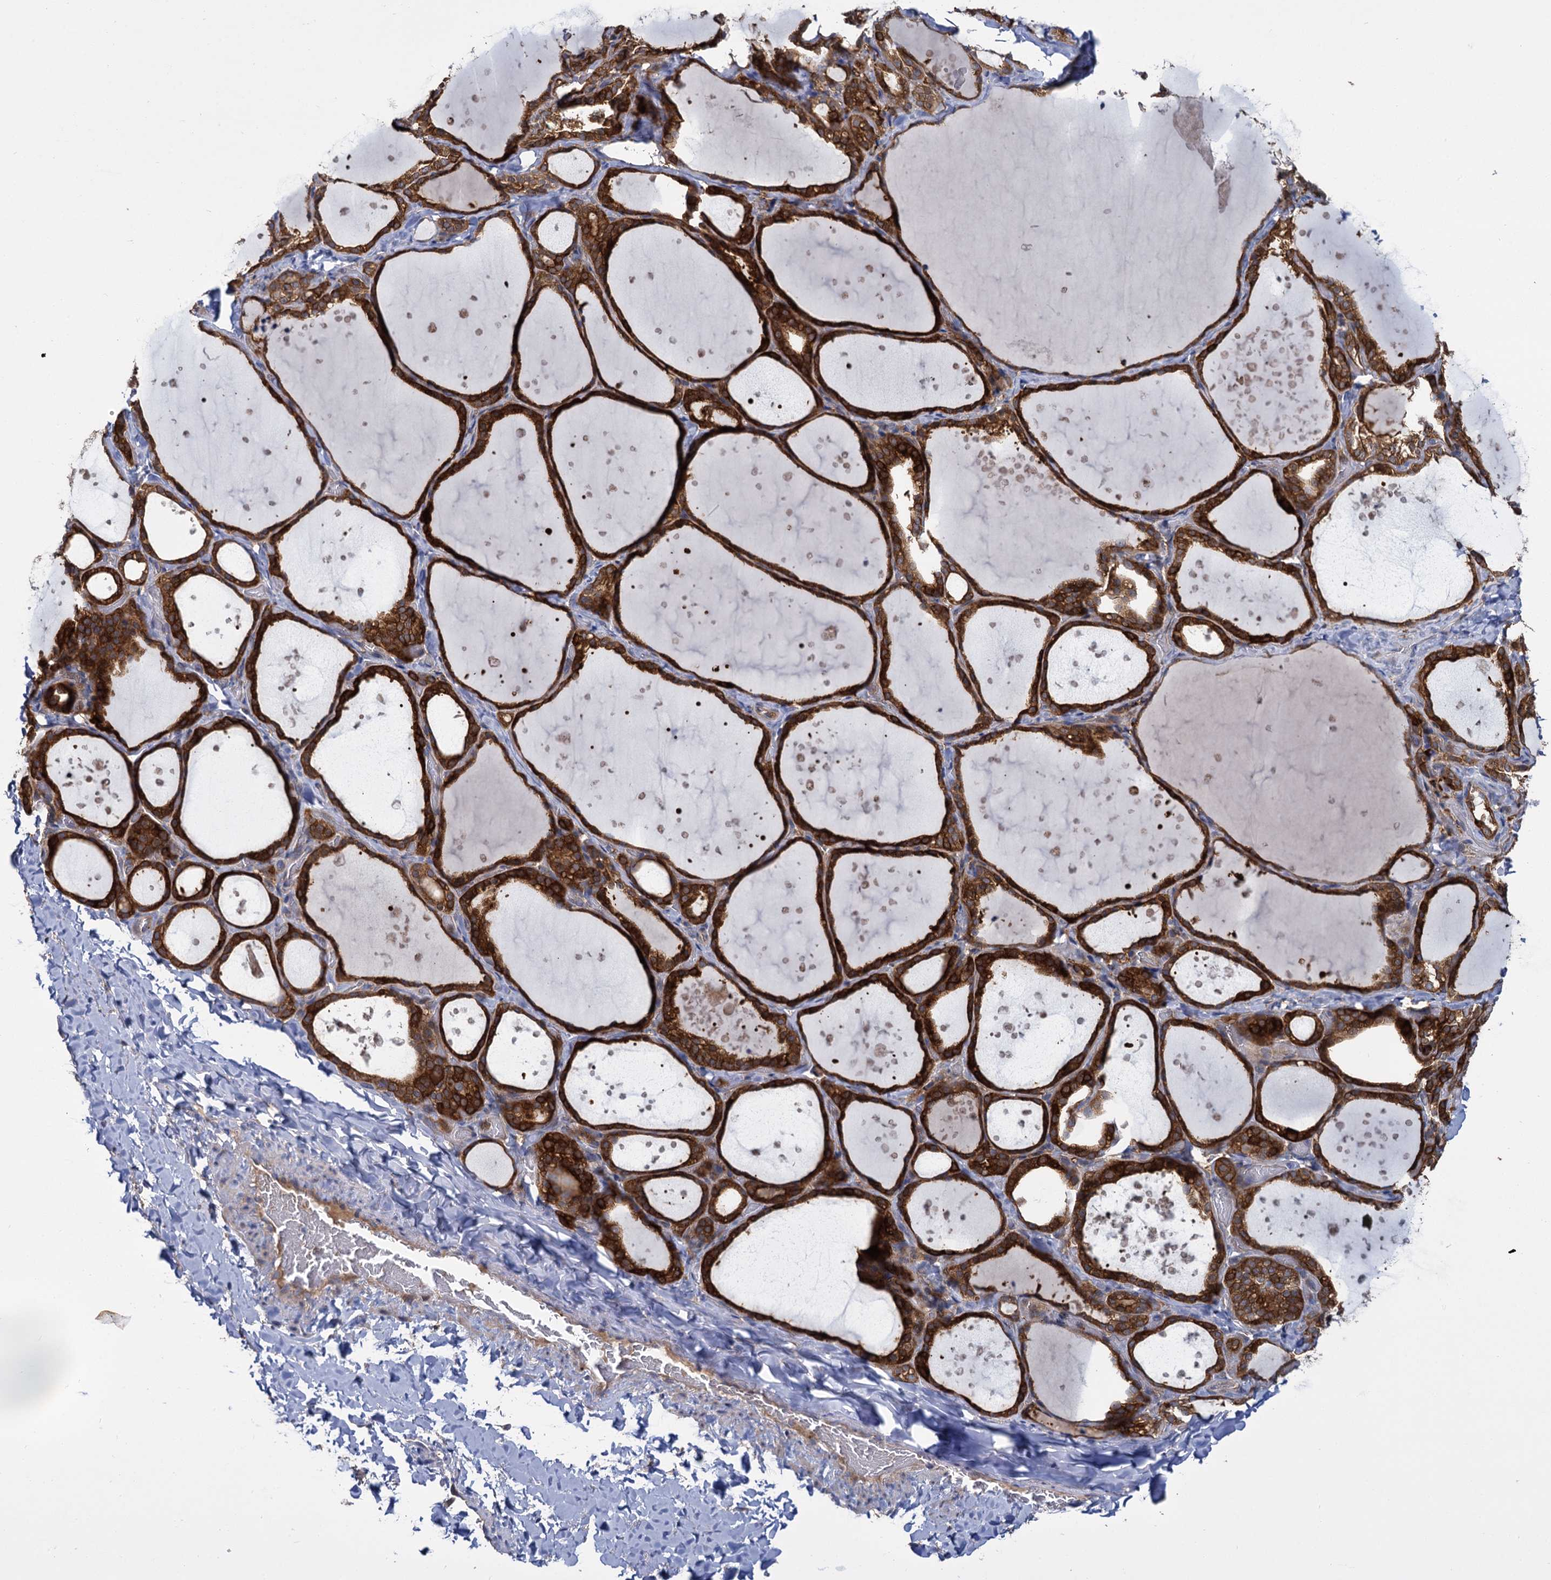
{"staining": {"intensity": "strong", "quantity": ">75%", "location": "cytoplasmic/membranous"}, "tissue": "thyroid gland", "cell_type": "Glandular cells", "image_type": "normal", "snomed": [{"axis": "morphology", "description": "Normal tissue, NOS"}, {"axis": "topography", "description": "Thyroid gland"}], "caption": "Protein analysis of benign thyroid gland demonstrates strong cytoplasmic/membranous expression in approximately >75% of glandular cells.", "gene": "GCLC", "patient": {"sex": "female", "age": 44}}